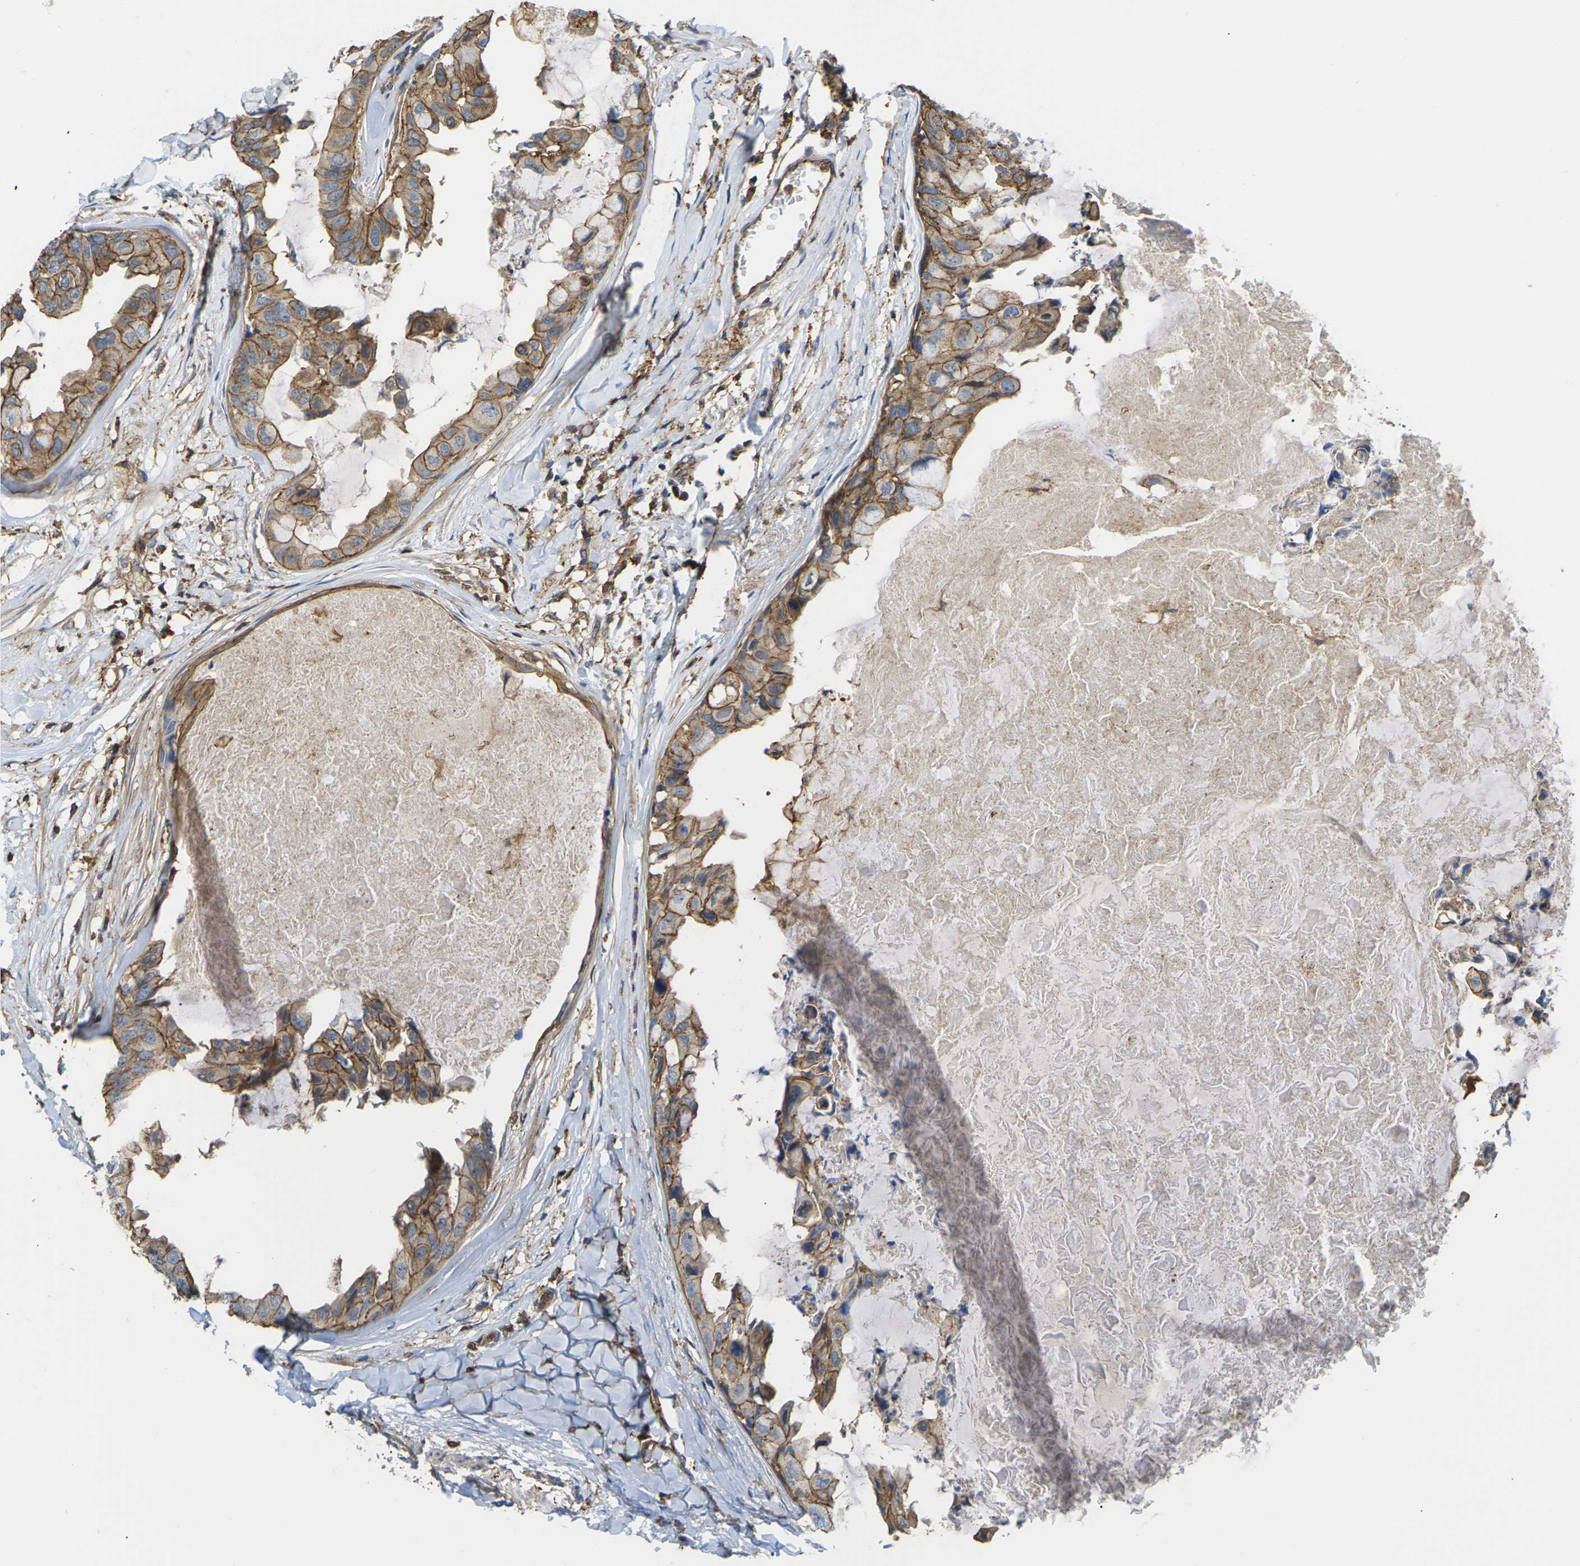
{"staining": {"intensity": "moderate", "quantity": ">75%", "location": "cytoplasmic/membranous"}, "tissue": "breast cancer", "cell_type": "Tumor cells", "image_type": "cancer", "snomed": [{"axis": "morphology", "description": "Duct carcinoma"}, {"axis": "topography", "description": "Breast"}], "caption": "Immunohistochemistry of breast intraductal carcinoma reveals medium levels of moderate cytoplasmic/membranous staining in about >75% of tumor cells.", "gene": "IQGAP1", "patient": {"sex": "female", "age": 40}}